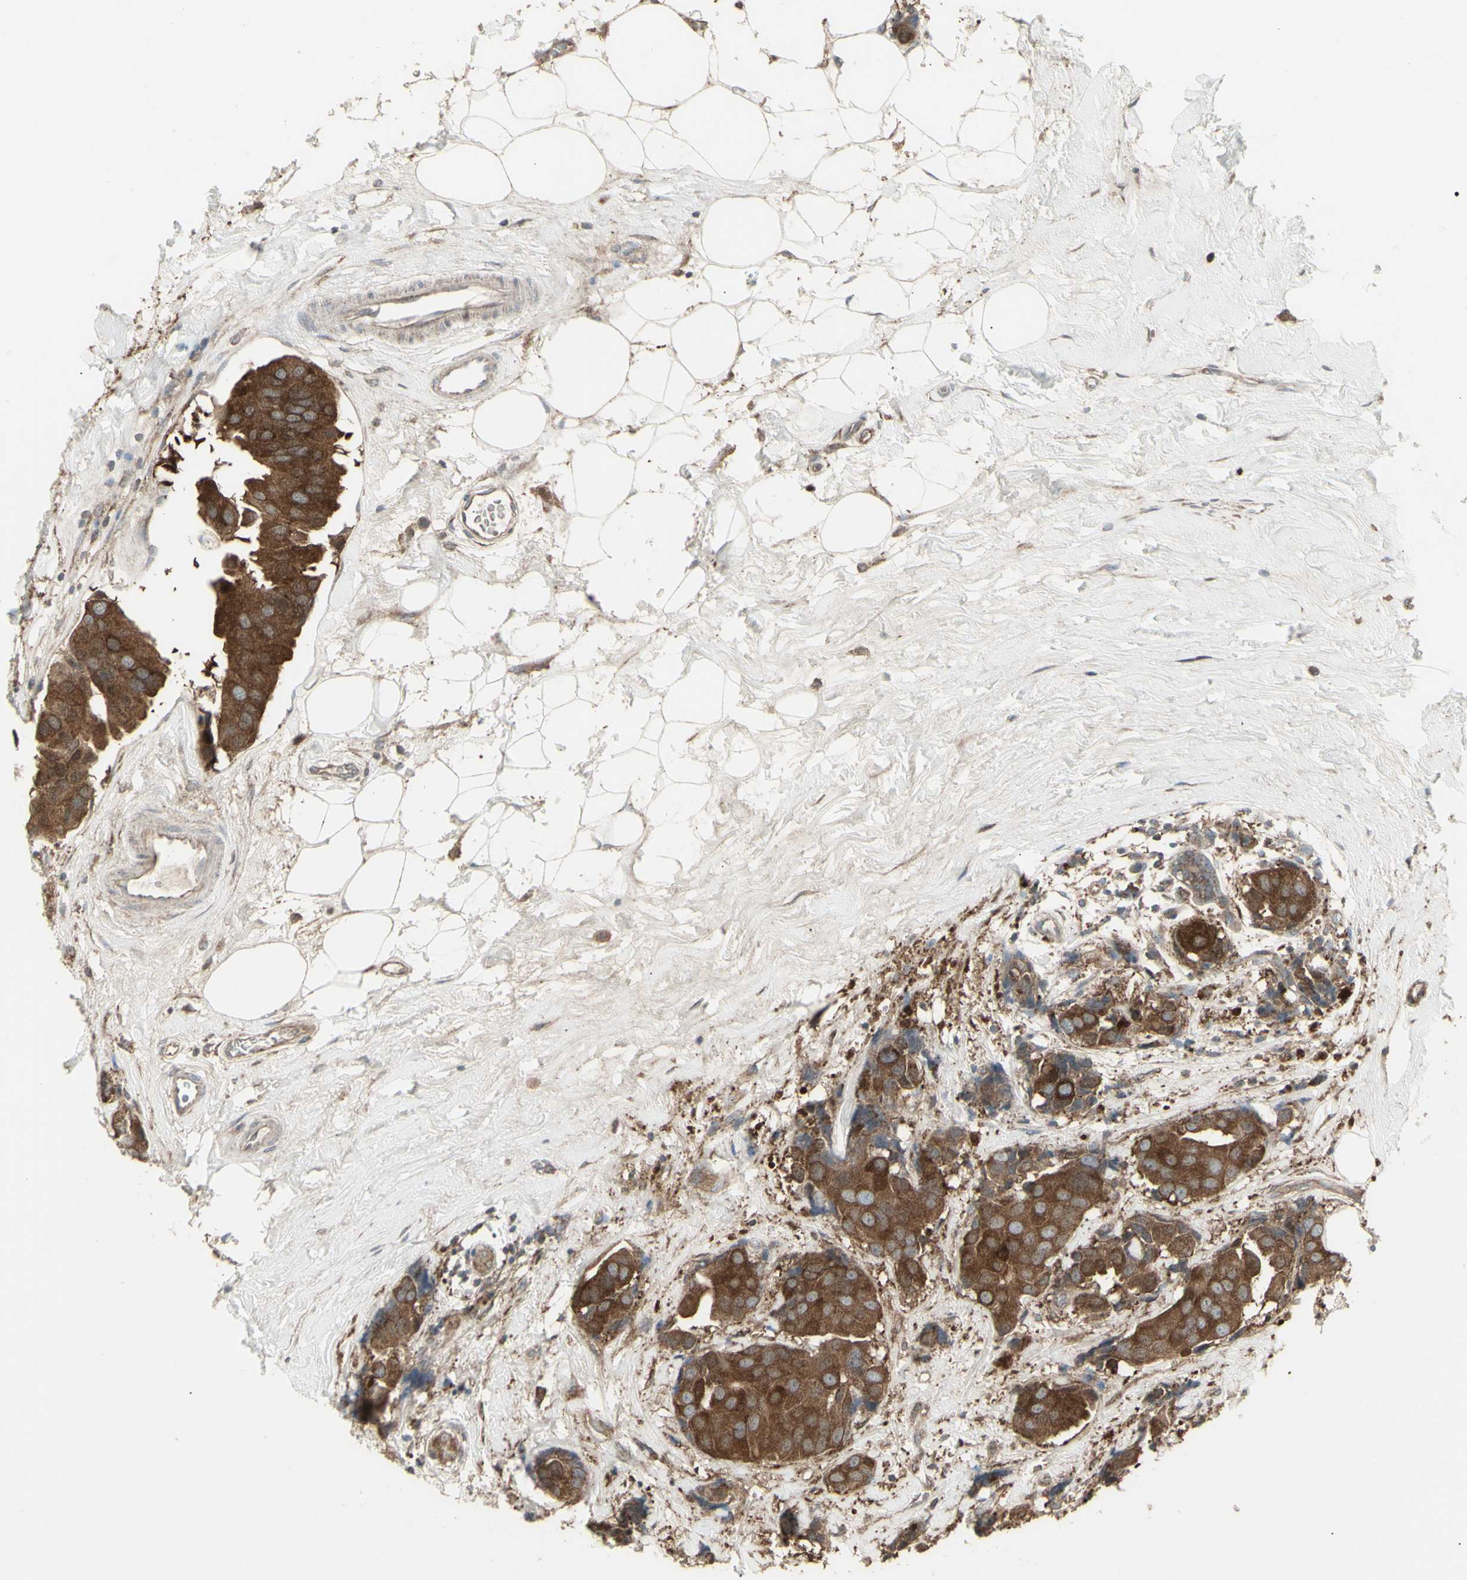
{"staining": {"intensity": "strong", "quantity": ">75%", "location": "cytoplasmic/membranous"}, "tissue": "breast cancer", "cell_type": "Tumor cells", "image_type": "cancer", "snomed": [{"axis": "morphology", "description": "Normal tissue, NOS"}, {"axis": "morphology", "description": "Duct carcinoma"}, {"axis": "topography", "description": "Breast"}], "caption": "A micrograph showing strong cytoplasmic/membranous staining in approximately >75% of tumor cells in breast cancer (infiltrating ductal carcinoma), as visualized by brown immunohistochemical staining.", "gene": "RNASEL", "patient": {"sex": "female", "age": 39}}